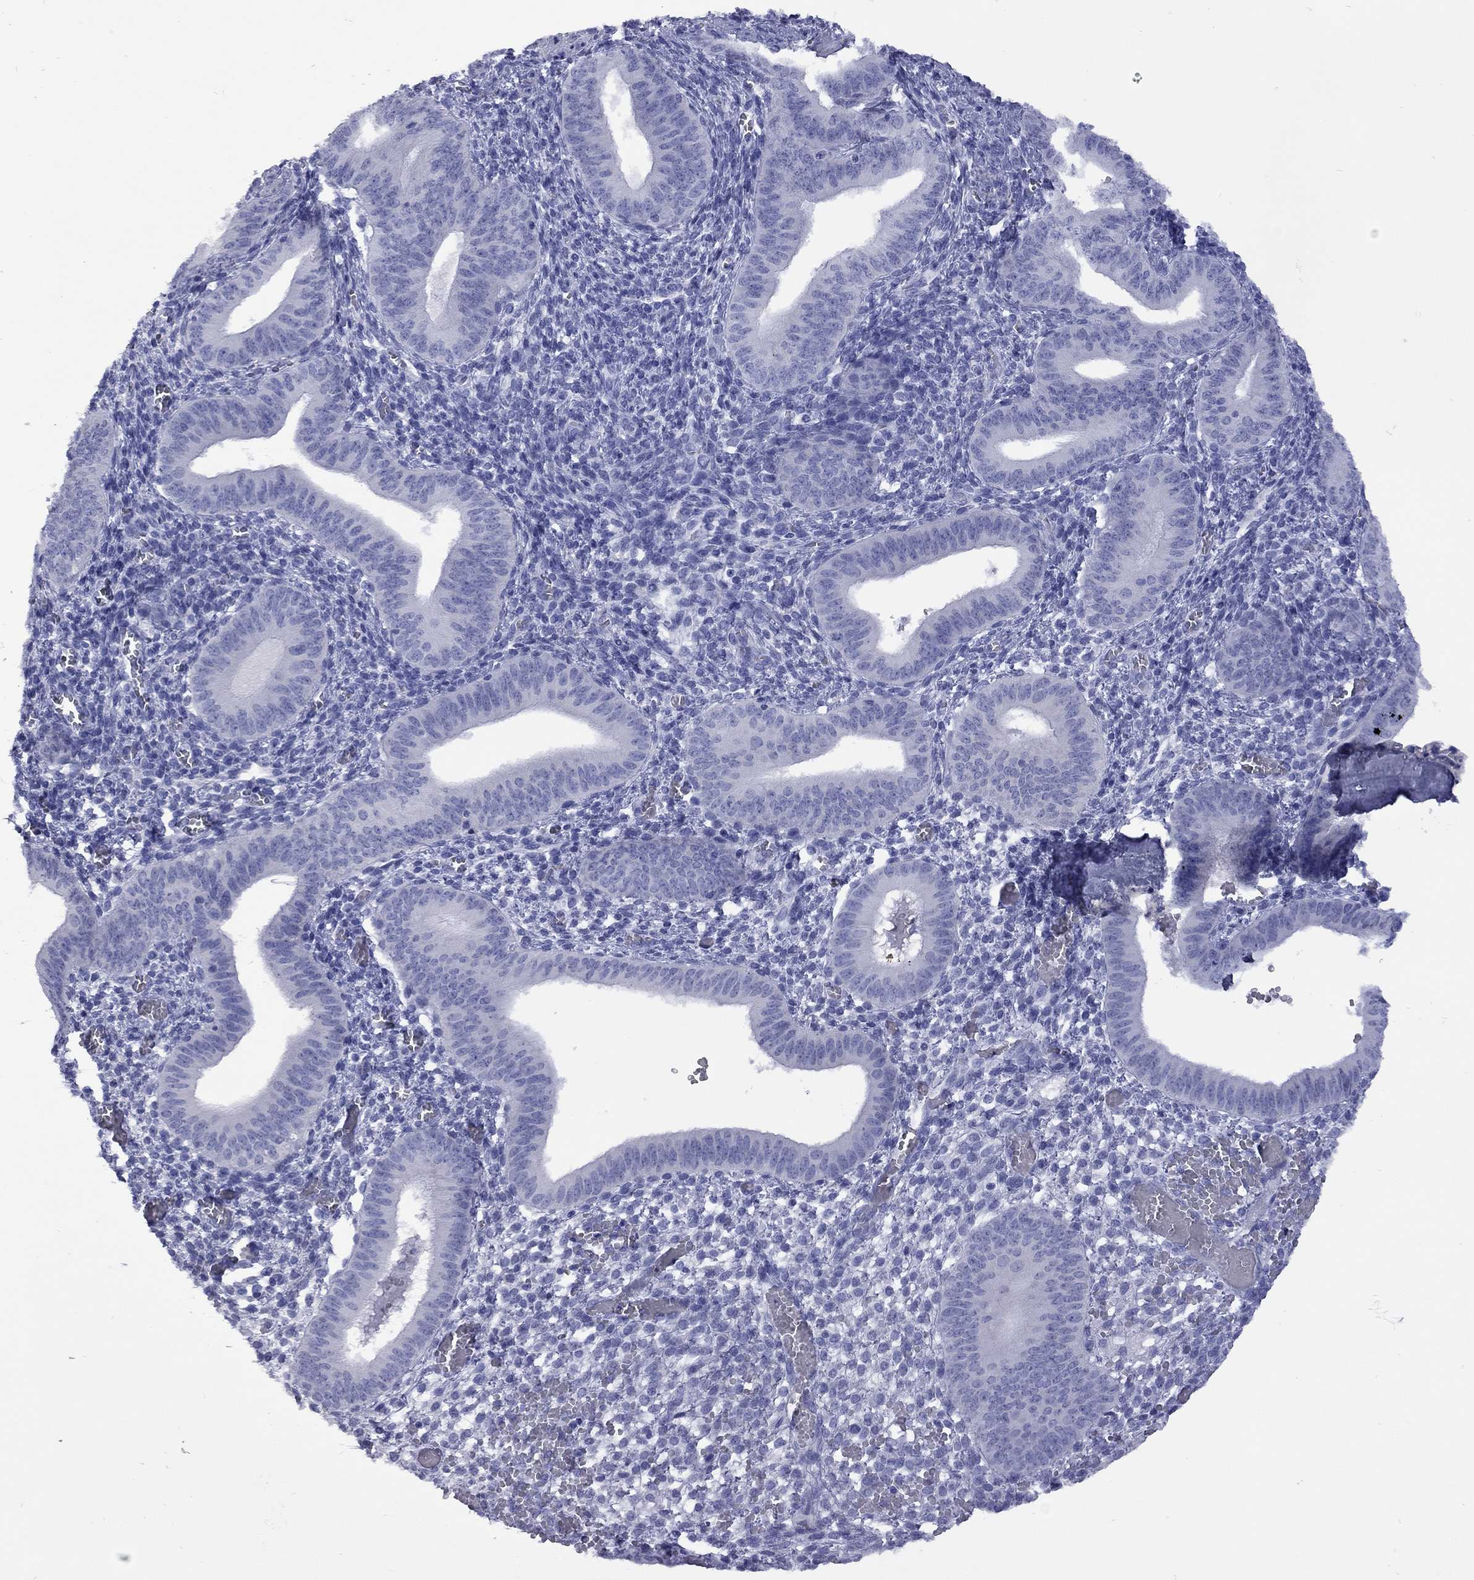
{"staining": {"intensity": "negative", "quantity": "none", "location": "none"}, "tissue": "endometrium", "cell_type": "Cells in endometrial stroma", "image_type": "normal", "snomed": [{"axis": "morphology", "description": "Normal tissue, NOS"}, {"axis": "topography", "description": "Endometrium"}], "caption": "The micrograph shows no significant expression in cells in endometrial stroma of endometrium.", "gene": "EPPIN", "patient": {"sex": "female", "age": 42}}